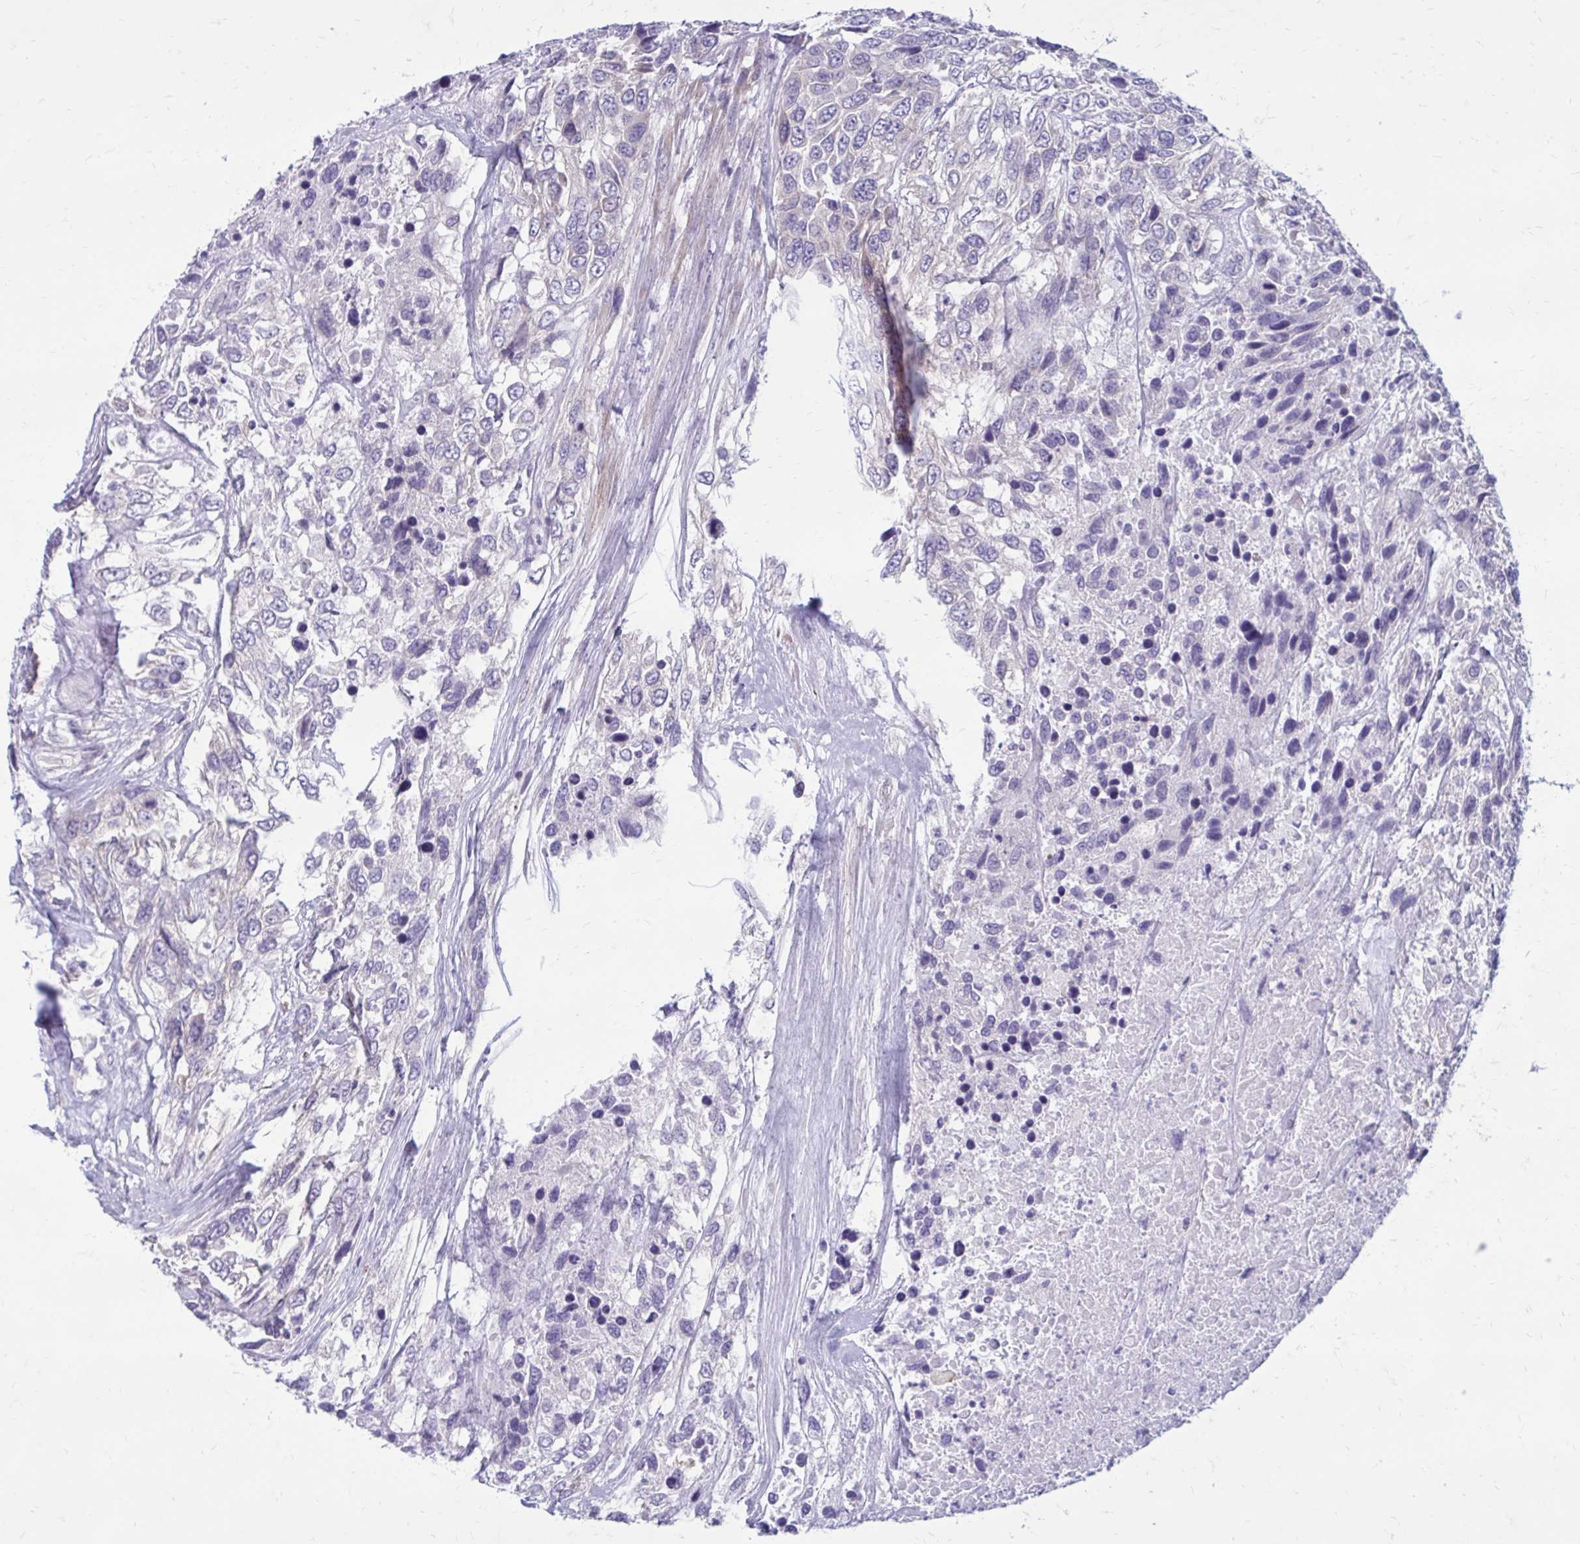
{"staining": {"intensity": "negative", "quantity": "none", "location": "none"}, "tissue": "urothelial cancer", "cell_type": "Tumor cells", "image_type": "cancer", "snomed": [{"axis": "morphology", "description": "Urothelial carcinoma, High grade"}, {"axis": "topography", "description": "Urinary bladder"}], "caption": "Photomicrograph shows no protein staining in tumor cells of high-grade urothelial carcinoma tissue. (DAB (3,3'-diaminobenzidine) immunohistochemistry, high magnification).", "gene": "GIGYF2", "patient": {"sex": "female", "age": 70}}